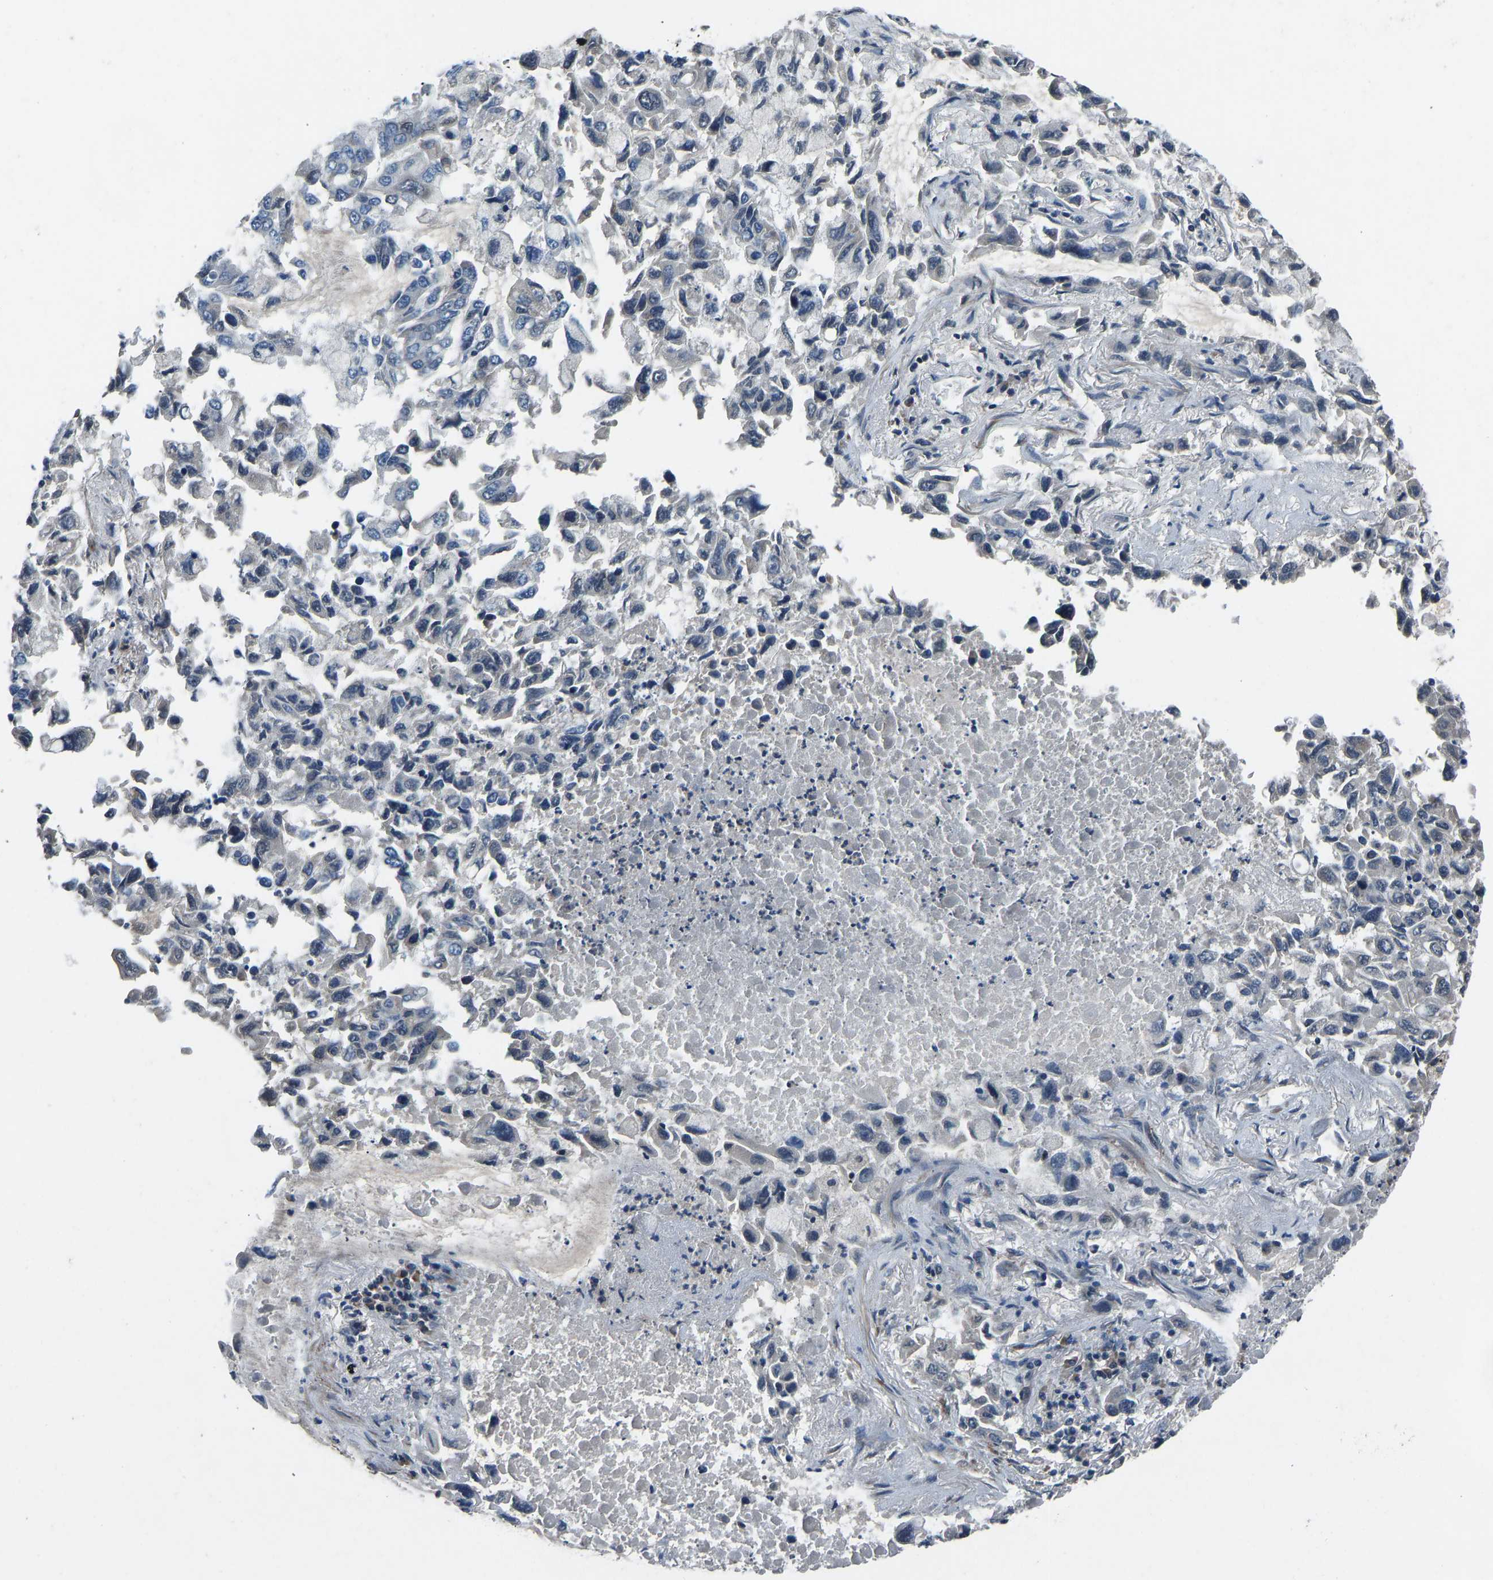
{"staining": {"intensity": "negative", "quantity": "none", "location": "none"}, "tissue": "lung cancer", "cell_type": "Tumor cells", "image_type": "cancer", "snomed": [{"axis": "morphology", "description": "Adenocarcinoma, NOS"}, {"axis": "topography", "description": "Lung"}], "caption": "Immunohistochemistry (IHC) of human lung cancer (adenocarcinoma) shows no expression in tumor cells.", "gene": "RLIM", "patient": {"sex": "male", "age": 64}}